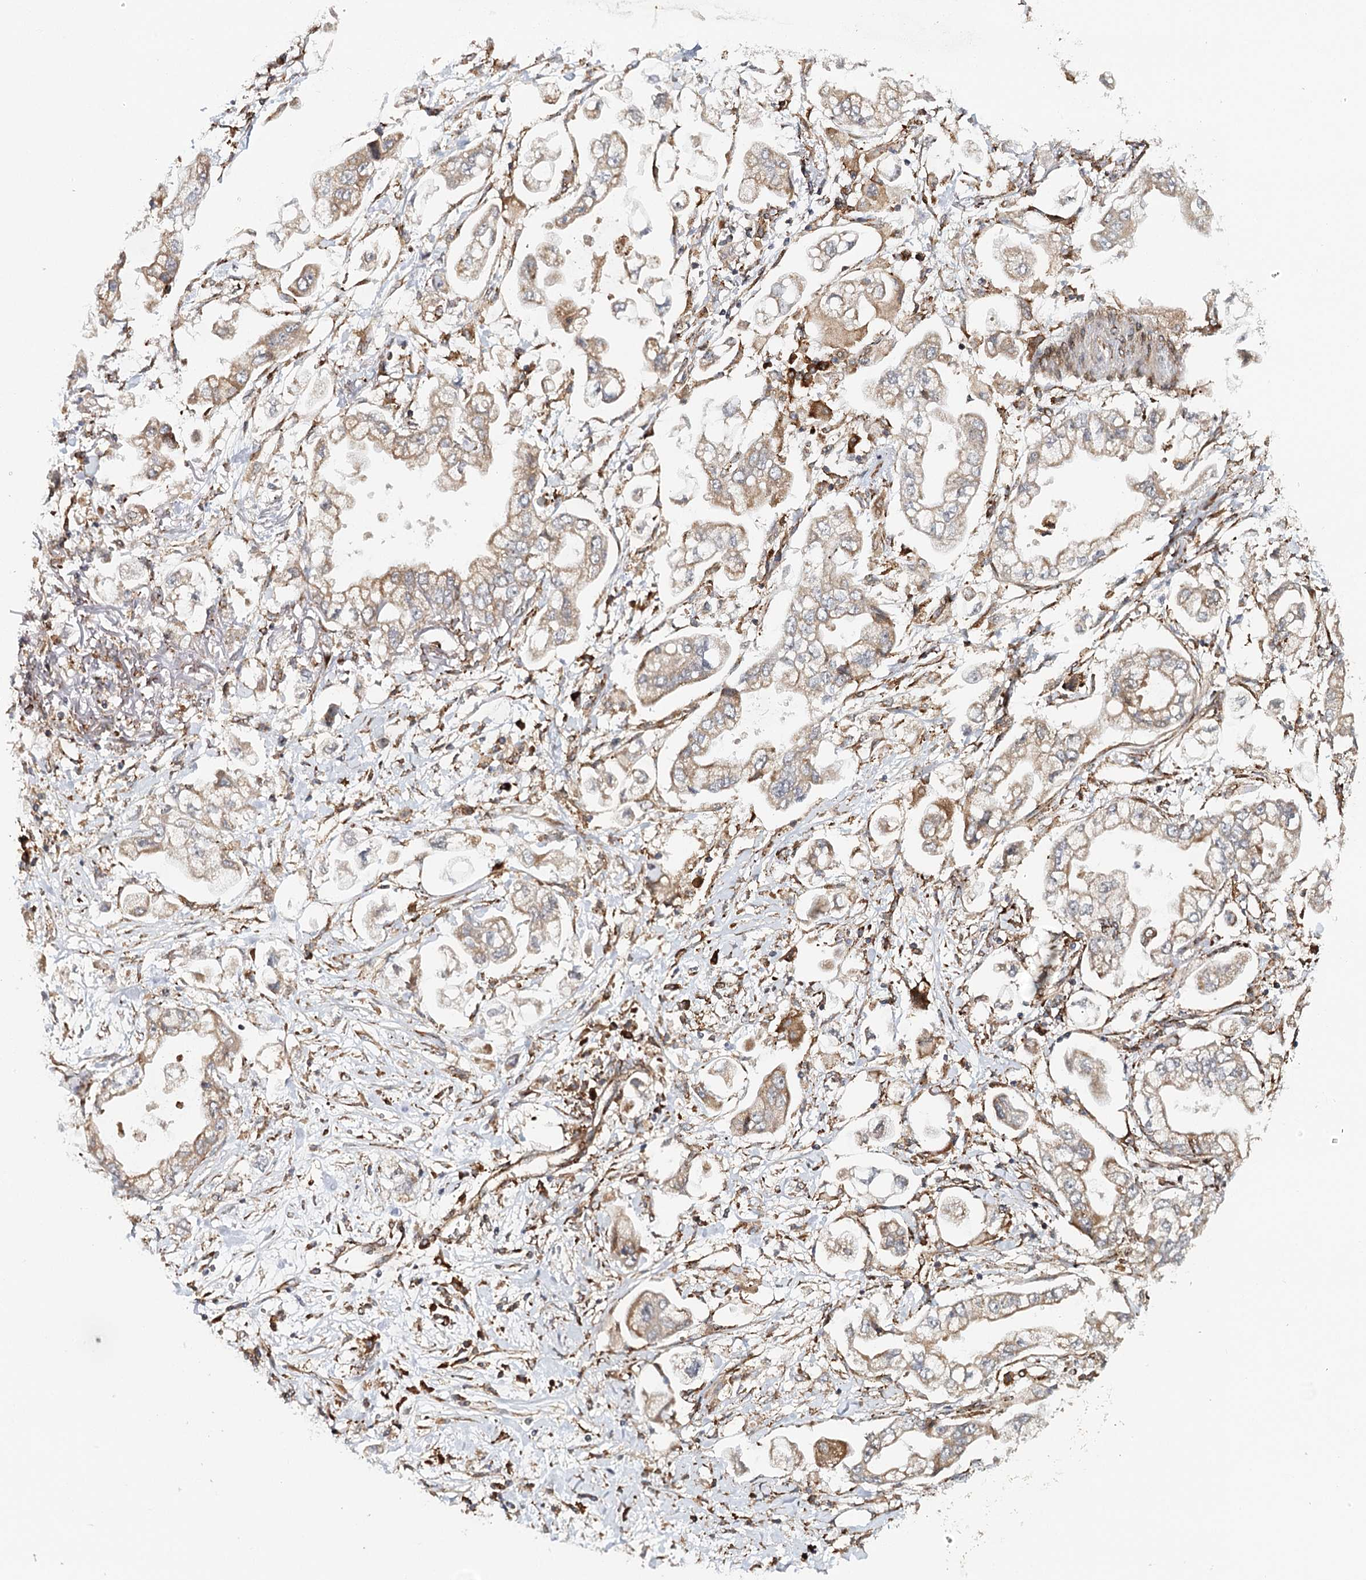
{"staining": {"intensity": "moderate", "quantity": ">75%", "location": "cytoplasmic/membranous"}, "tissue": "stomach cancer", "cell_type": "Tumor cells", "image_type": "cancer", "snomed": [{"axis": "morphology", "description": "Adenocarcinoma, NOS"}, {"axis": "topography", "description": "Stomach"}], "caption": "Protein expression analysis of adenocarcinoma (stomach) exhibits moderate cytoplasmic/membranous expression in about >75% of tumor cells.", "gene": "MKNK1", "patient": {"sex": "male", "age": 62}}